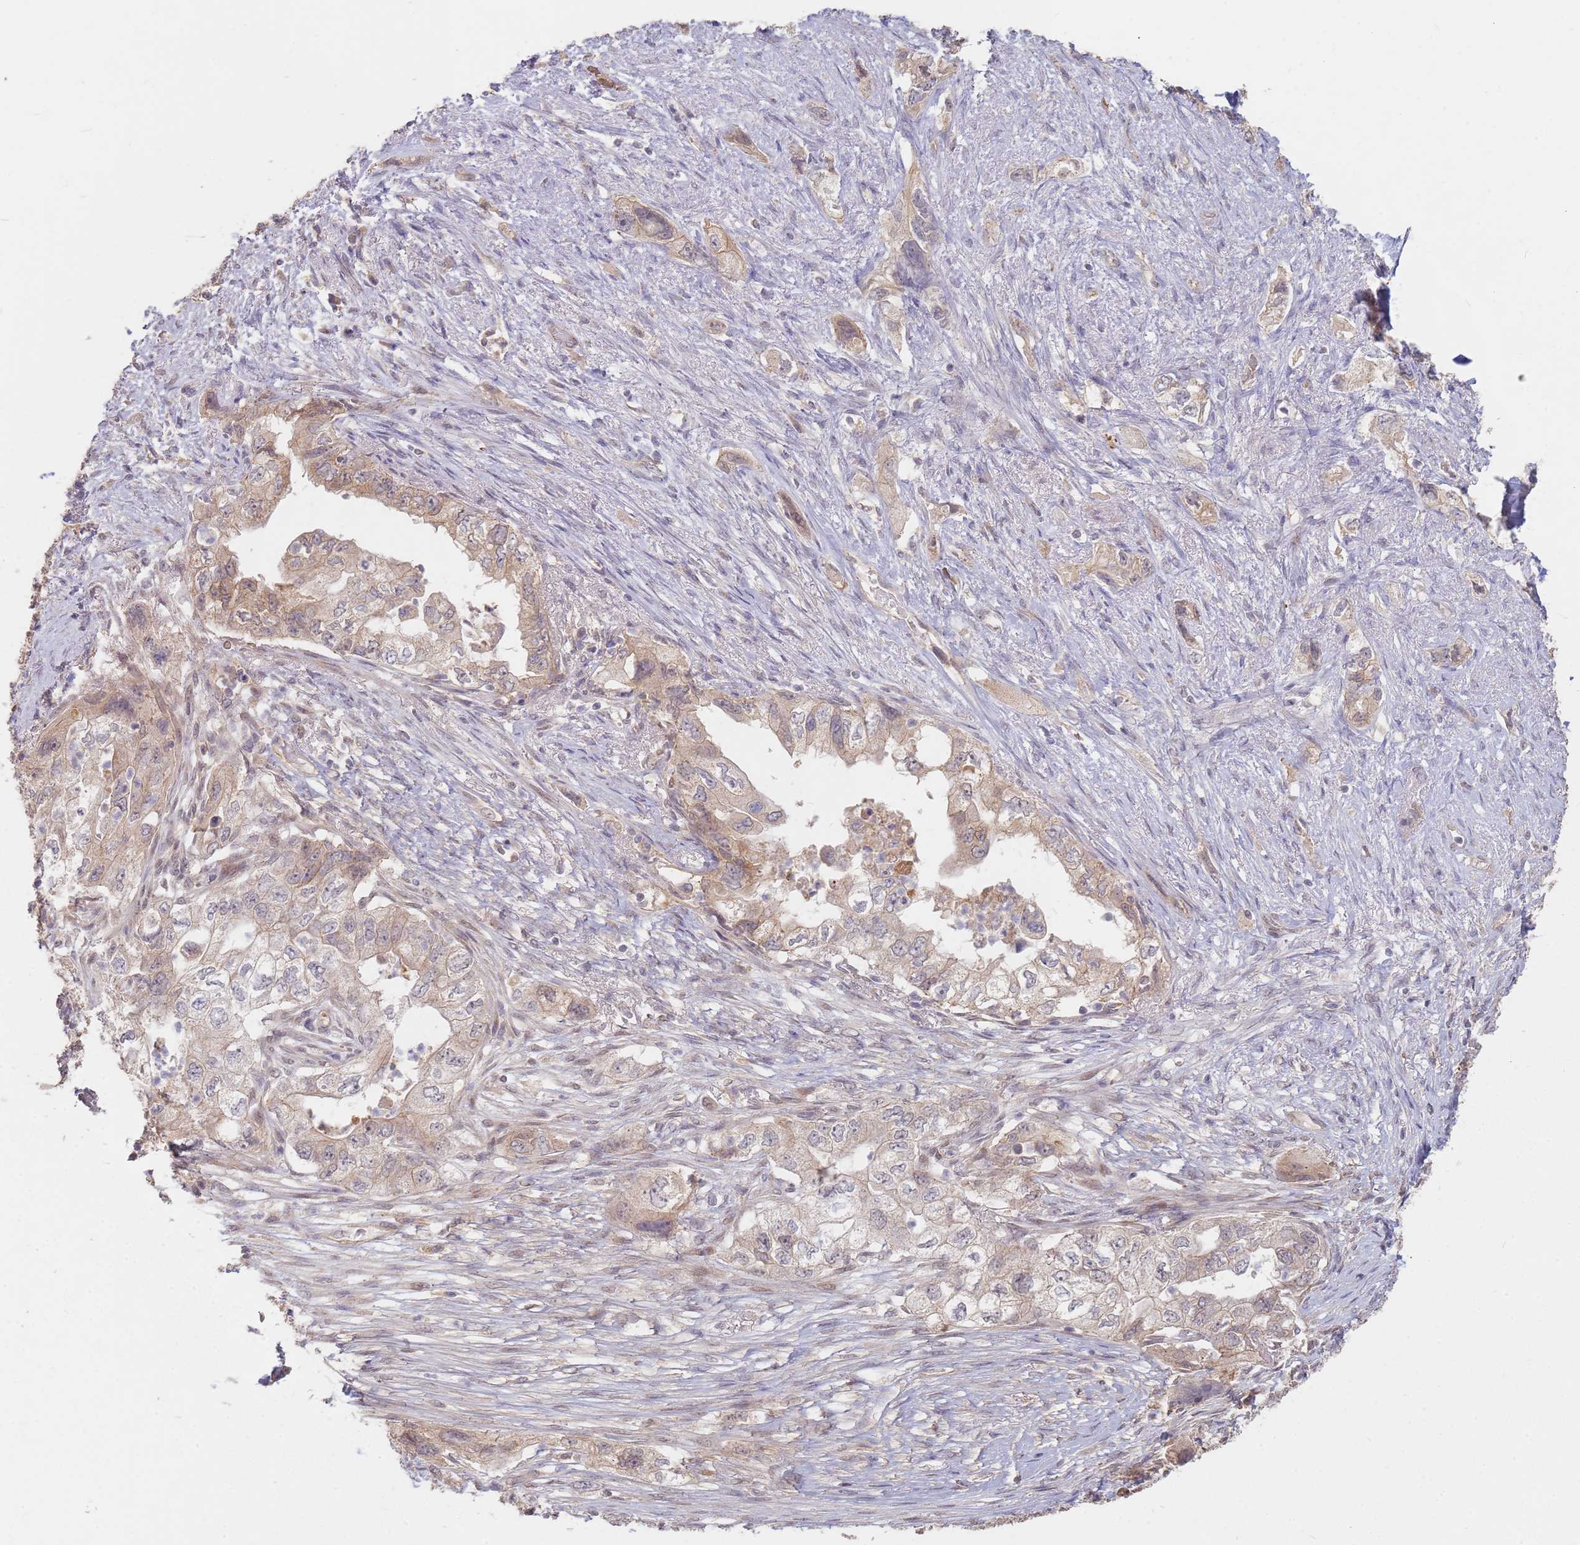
{"staining": {"intensity": "weak", "quantity": ">75%", "location": "cytoplasmic/membranous"}, "tissue": "pancreatic cancer", "cell_type": "Tumor cells", "image_type": "cancer", "snomed": [{"axis": "morphology", "description": "Adenocarcinoma, NOS"}, {"axis": "topography", "description": "Pancreas"}], "caption": "Pancreatic cancer (adenocarcinoma) stained with a protein marker reveals weak staining in tumor cells.", "gene": "MPEG1", "patient": {"sex": "female", "age": 73}}